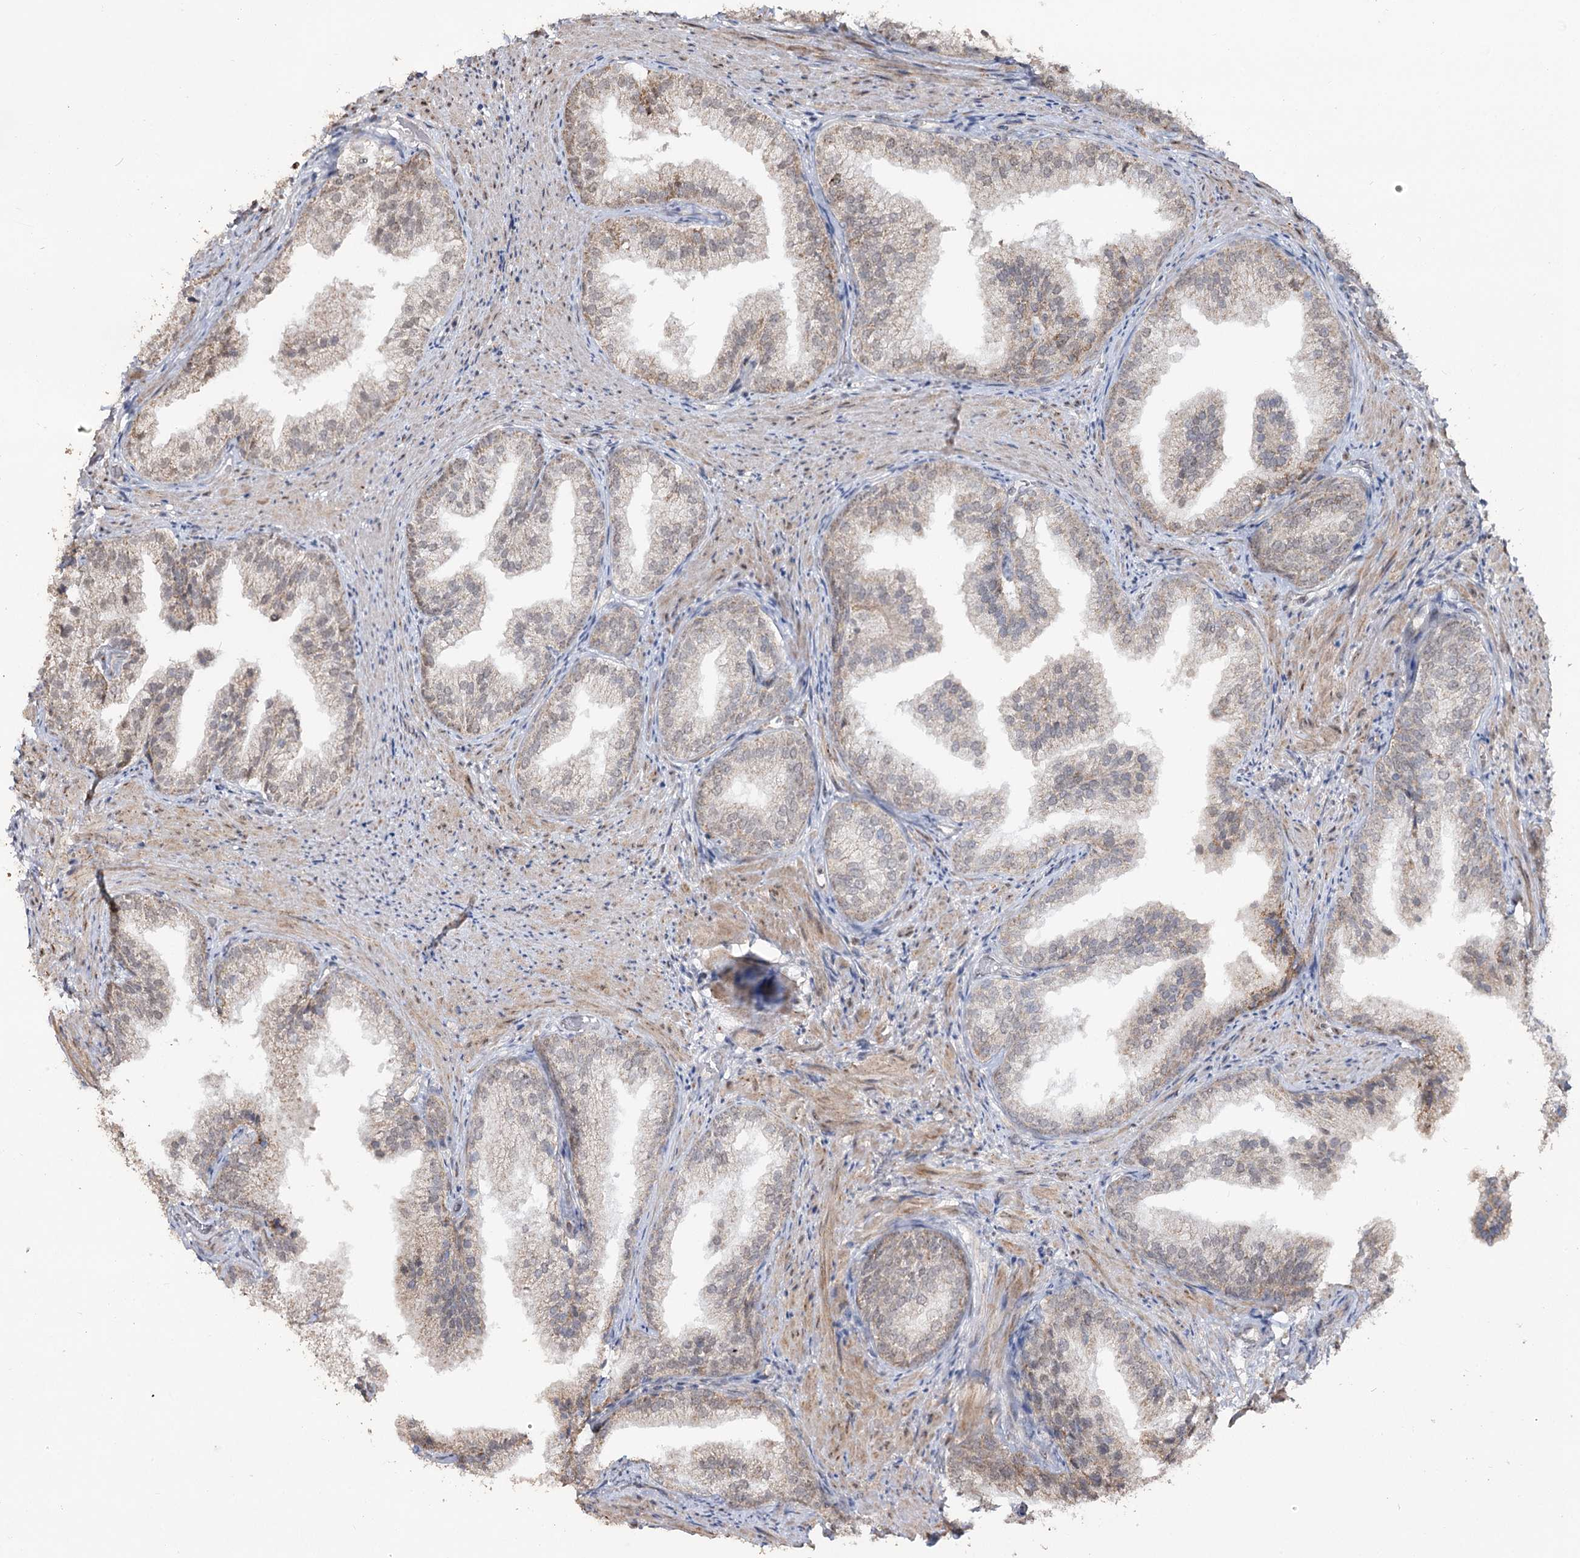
{"staining": {"intensity": "weak", "quantity": "<25%", "location": "cytoplasmic/membranous,nuclear"}, "tissue": "prostate", "cell_type": "Glandular cells", "image_type": "normal", "snomed": [{"axis": "morphology", "description": "Normal tissue, NOS"}, {"axis": "topography", "description": "Prostate"}], "caption": "Immunohistochemical staining of benign prostate shows no significant expression in glandular cells. (DAB immunohistochemistry (IHC), high magnification).", "gene": "RUFY4", "patient": {"sex": "male", "age": 76}}